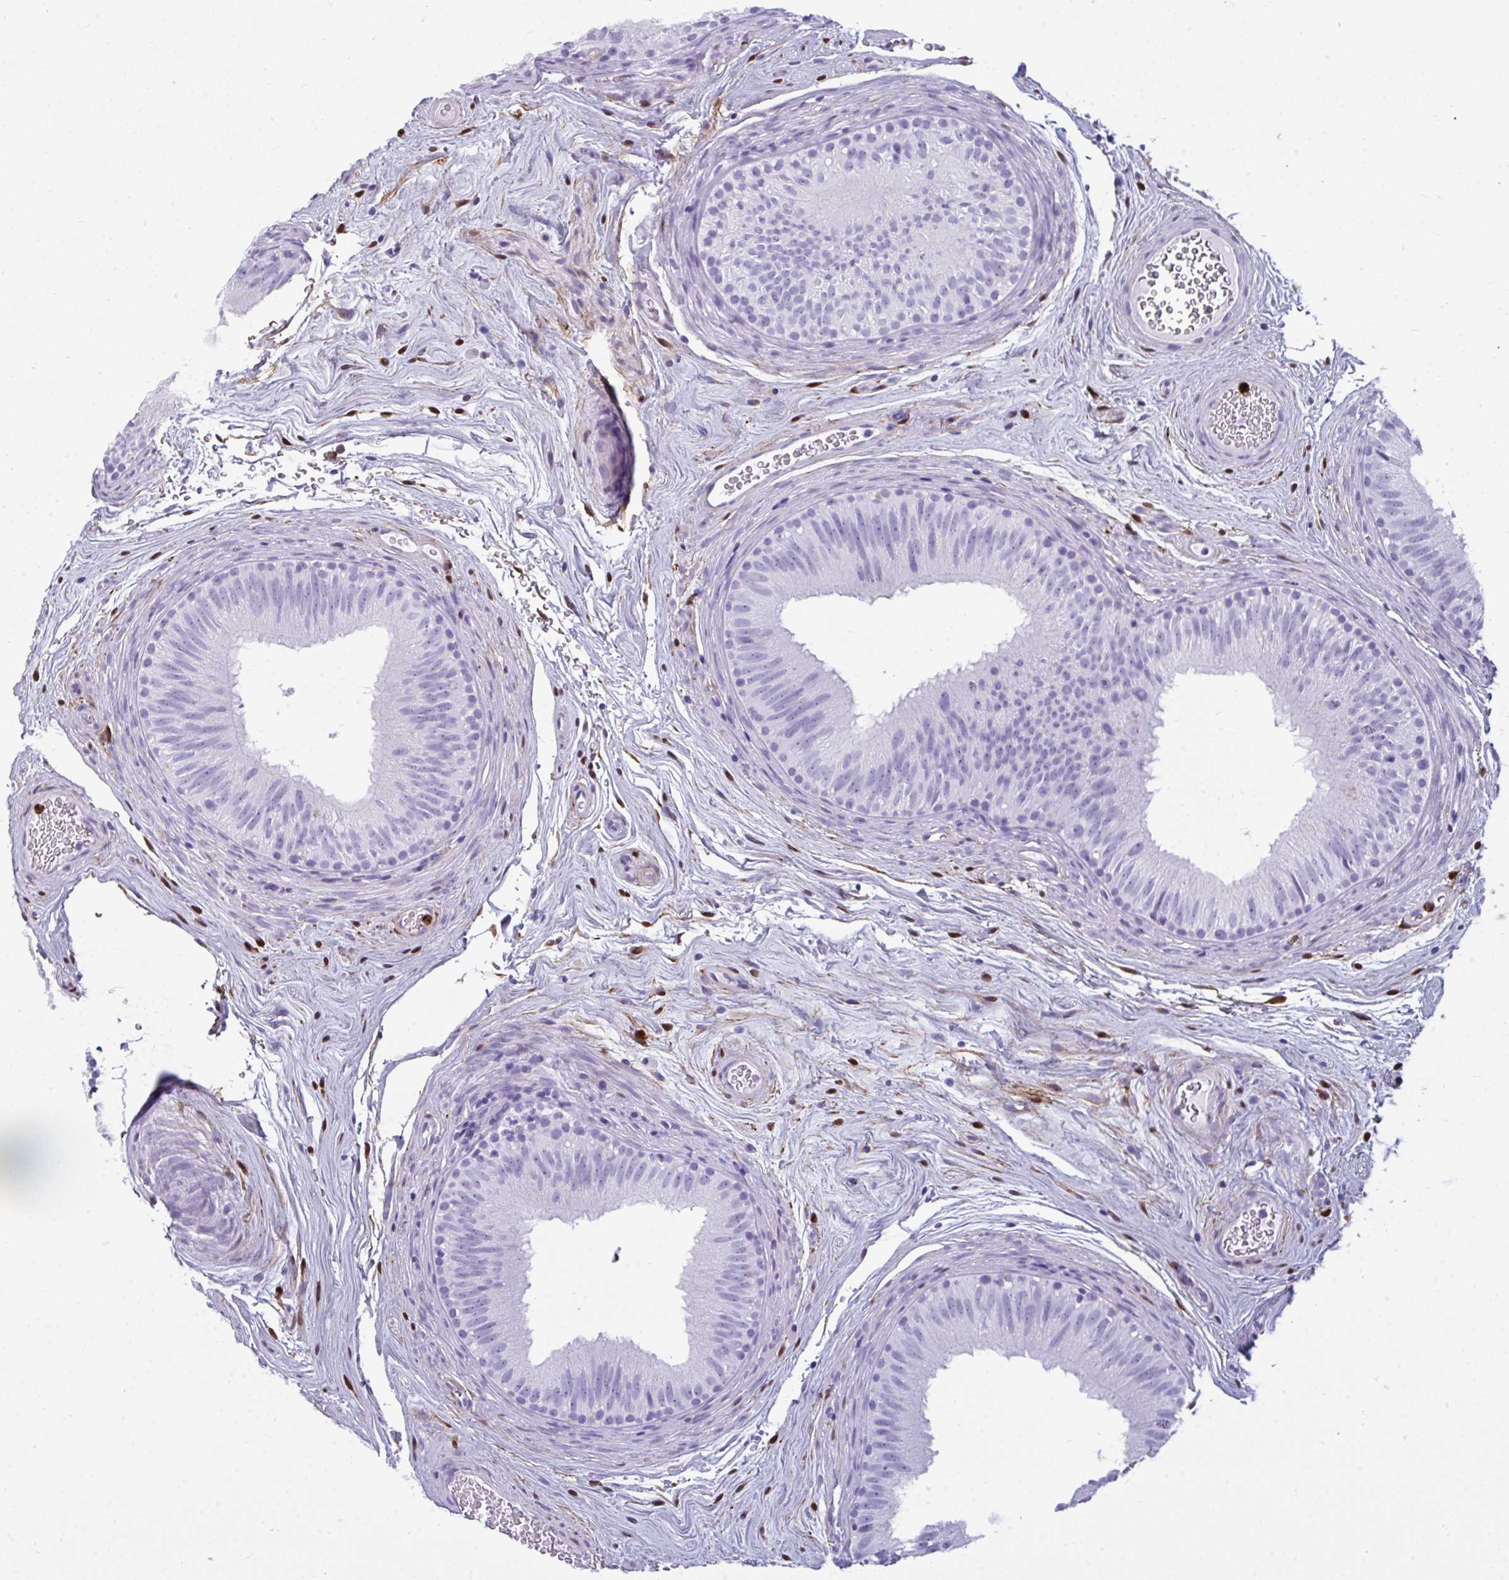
{"staining": {"intensity": "negative", "quantity": "none", "location": "none"}, "tissue": "epididymis", "cell_type": "Glandular cells", "image_type": "normal", "snomed": [{"axis": "morphology", "description": "Normal tissue, NOS"}, {"axis": "topography", "description": "Epididymis"}], "caption": "Glandular cells show no significant protein staining in unremarkable epididymis. Nuclei are stained in blue.", "gene": "ARHGAP42", "patient": {"sex": "male", "age": 44}}